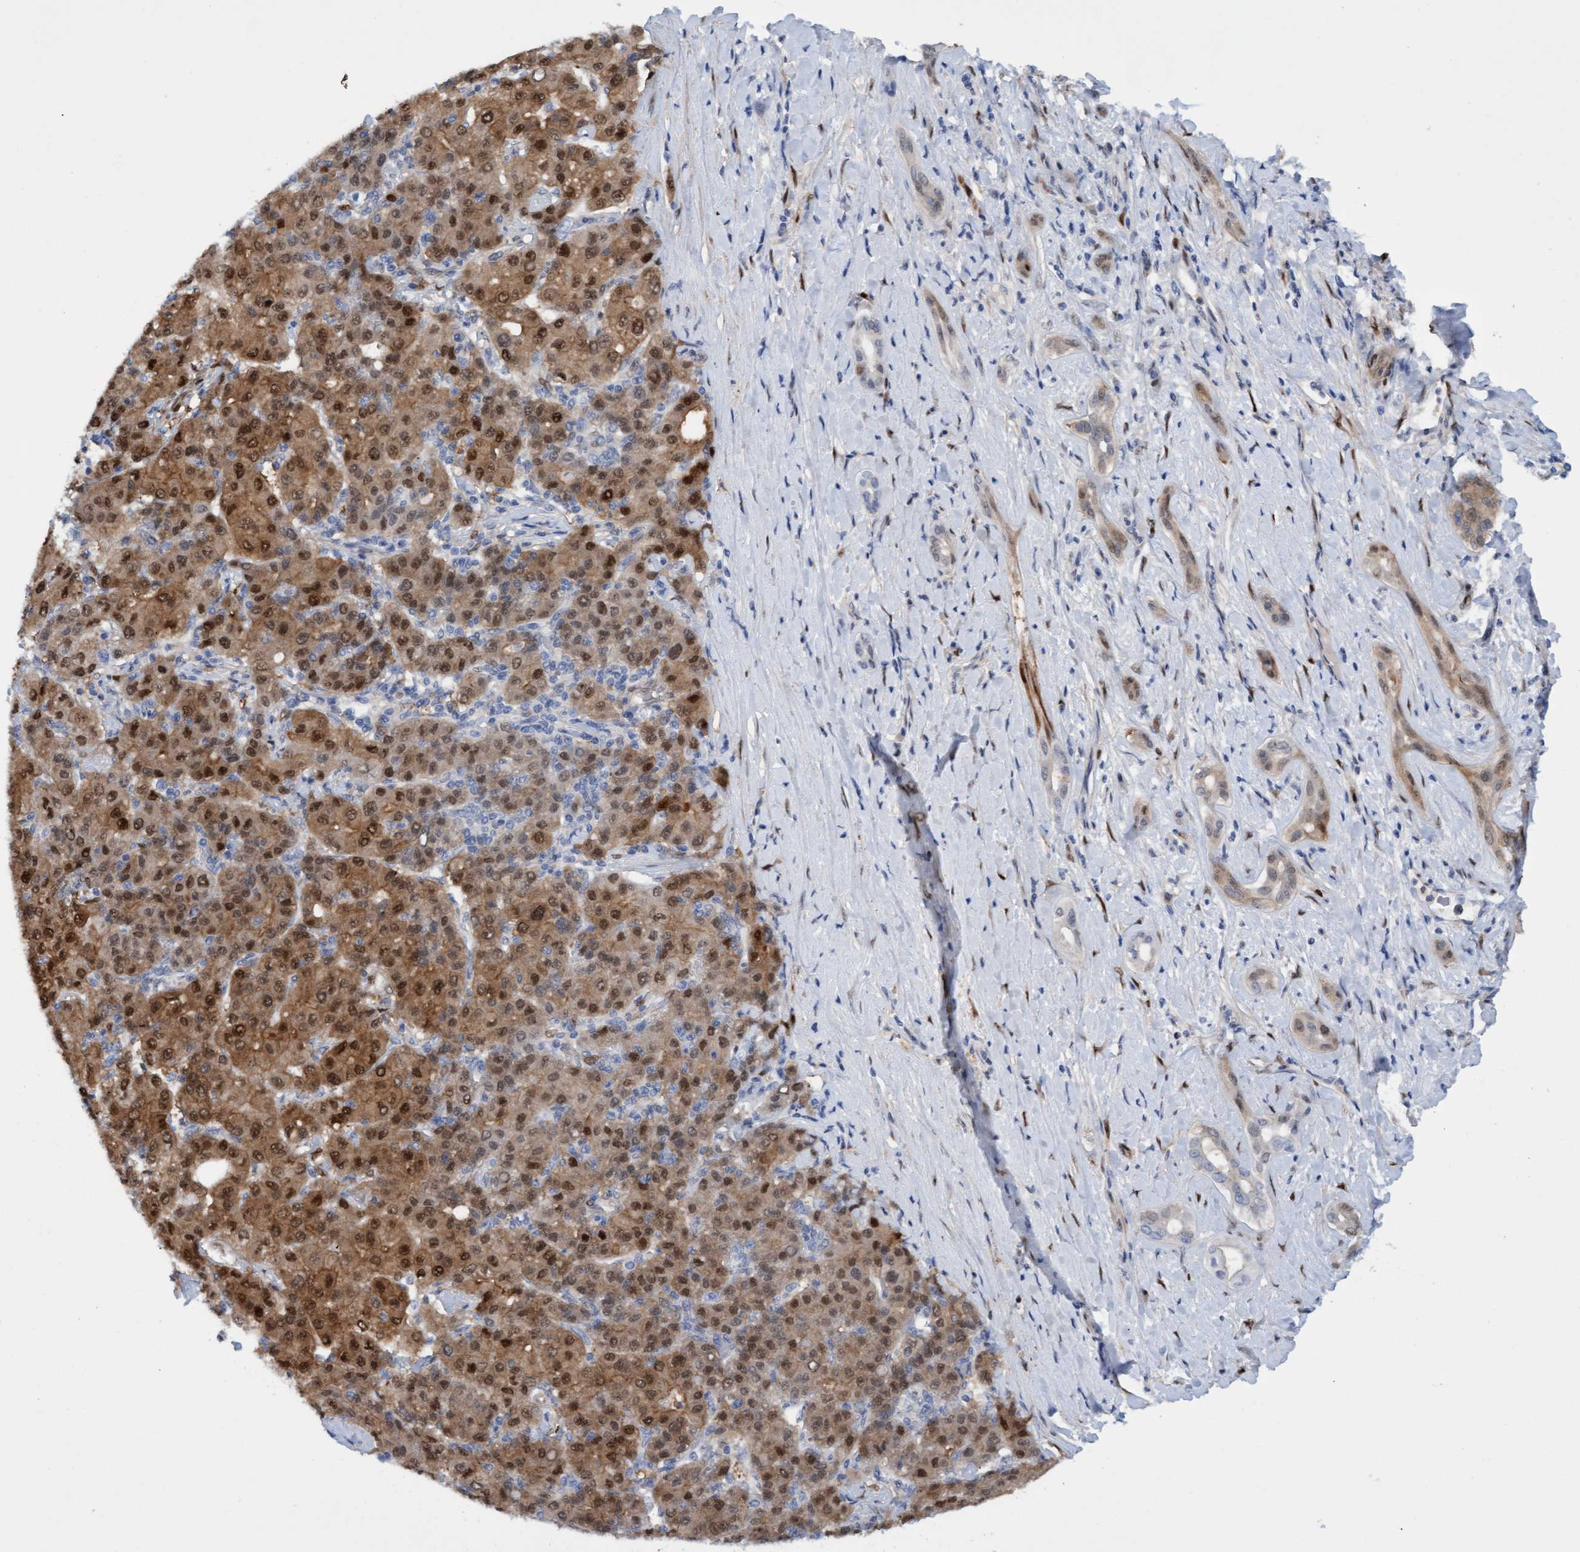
{"staining": {"intensity": "moderate", "quantity": ">75%", "location": "cytoplasmic/membranous,nuclear"}, "tissue": "liver cancer", "cell_type": "Tumor cells", "image_type": "cancer", "snomed": [{"axis": "morphology", "description": "Carcinoma, Hepatocellular, NOS"}, {"axis": "topography", "description": "Liver"}], "caption": "Liver cancer (hepatocellular carcinoma) was stained to show a protein in brown. There is medium levels of moderate cytoplasmic/membranous and nuclear staining in approximately >75% of tumor cells. (Stains: DAB (3,3'-diaminobenzidine) in brown, nuclei in blue, Microscopy: brightfield microscopy at high magnification).", "gene": "PINX1", "patient": {"sex": "male", "age": 65}}